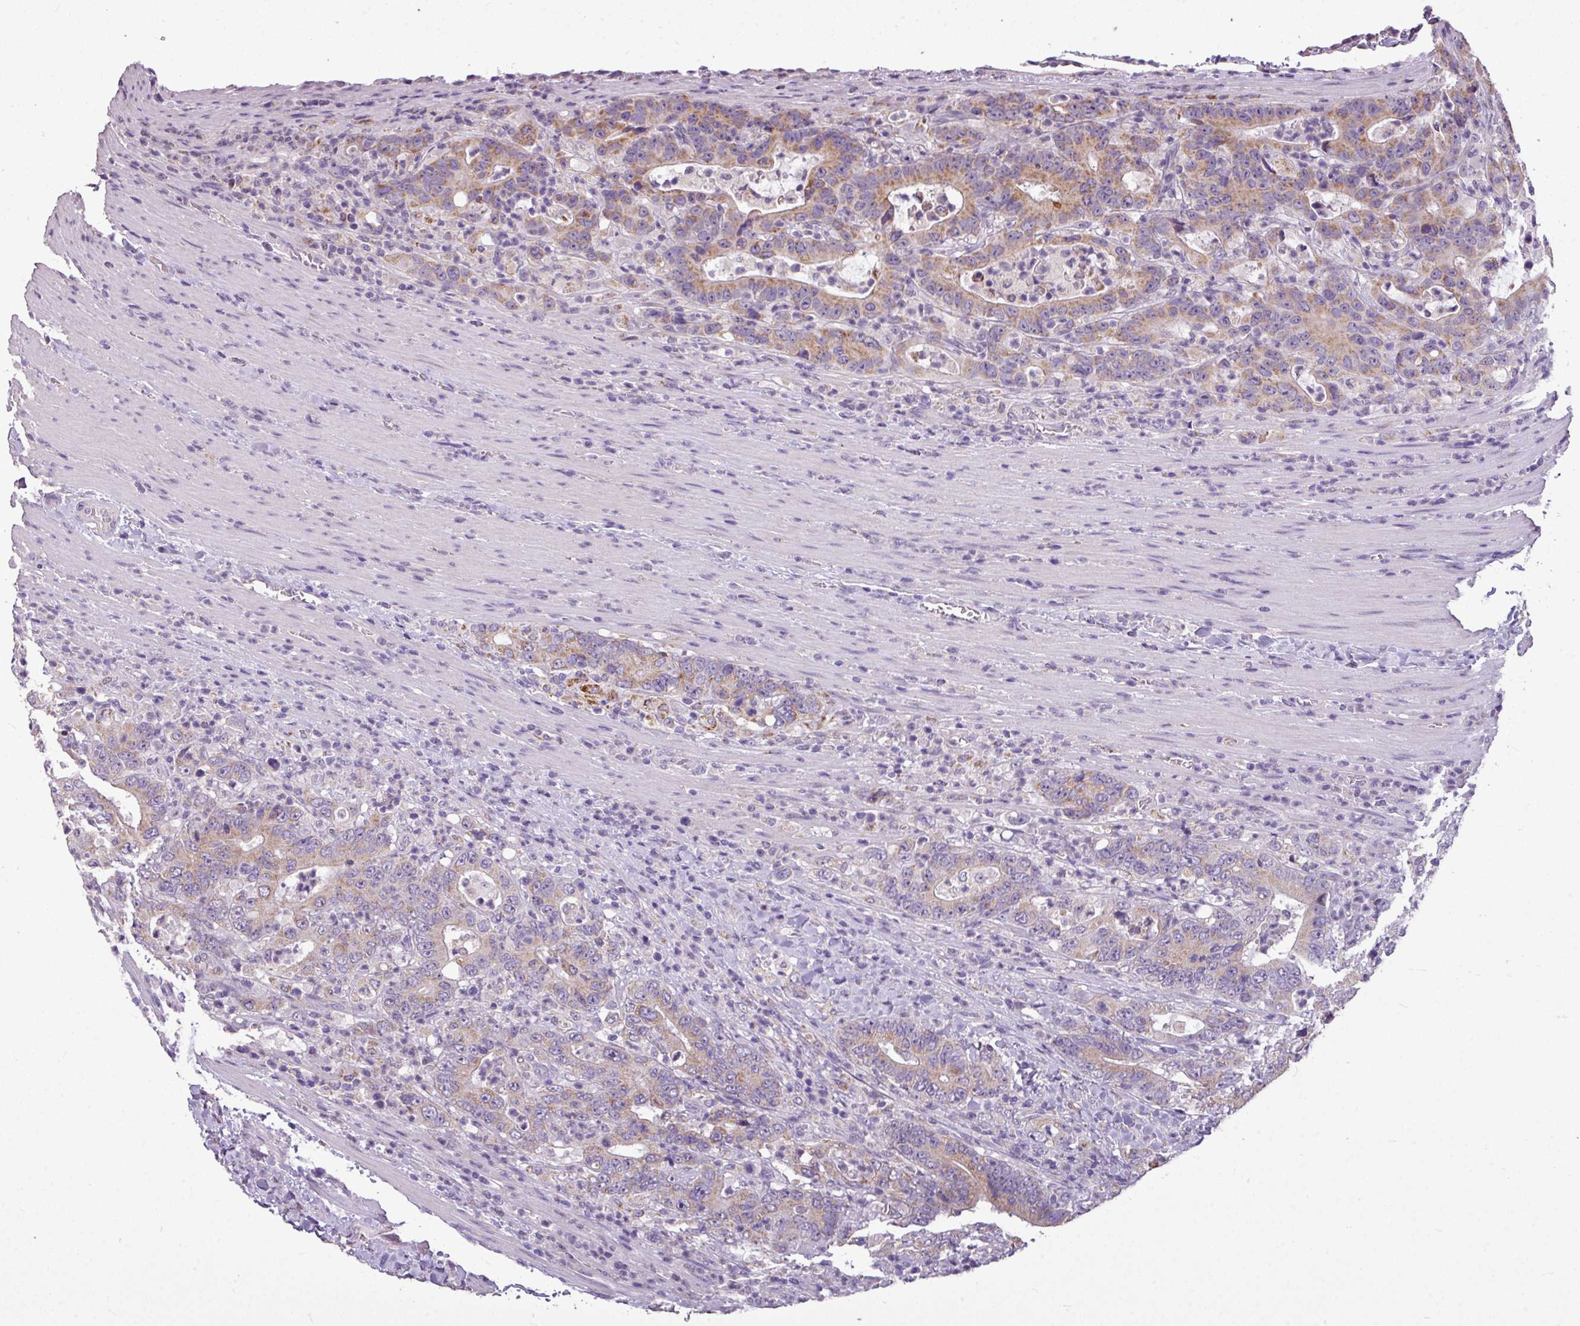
{"staining": {"intensity": "moderate", "quantity": "25%-75%", "location": "cytoplasmic/membranous"}, "tissue": "colorectal cancer", "cell_type": "Tumor cells", "image_type": "cancer", "snomed": [{"axis": "morphology", "description": "Adenocarcinoma, NOS"}, {"axis": "topography", "description": "Colon"}], "caption": "DAB (3,3'-diaminobenzidine) immunohistochemical staining of colorectal cancer (adenocarcinoma) shows moderate cytoplasmic/membranous protein staining in about 25%-75% of tumor cells.", "gene": "ALDH2", "patient": {"sex": "female", "age": 75}}